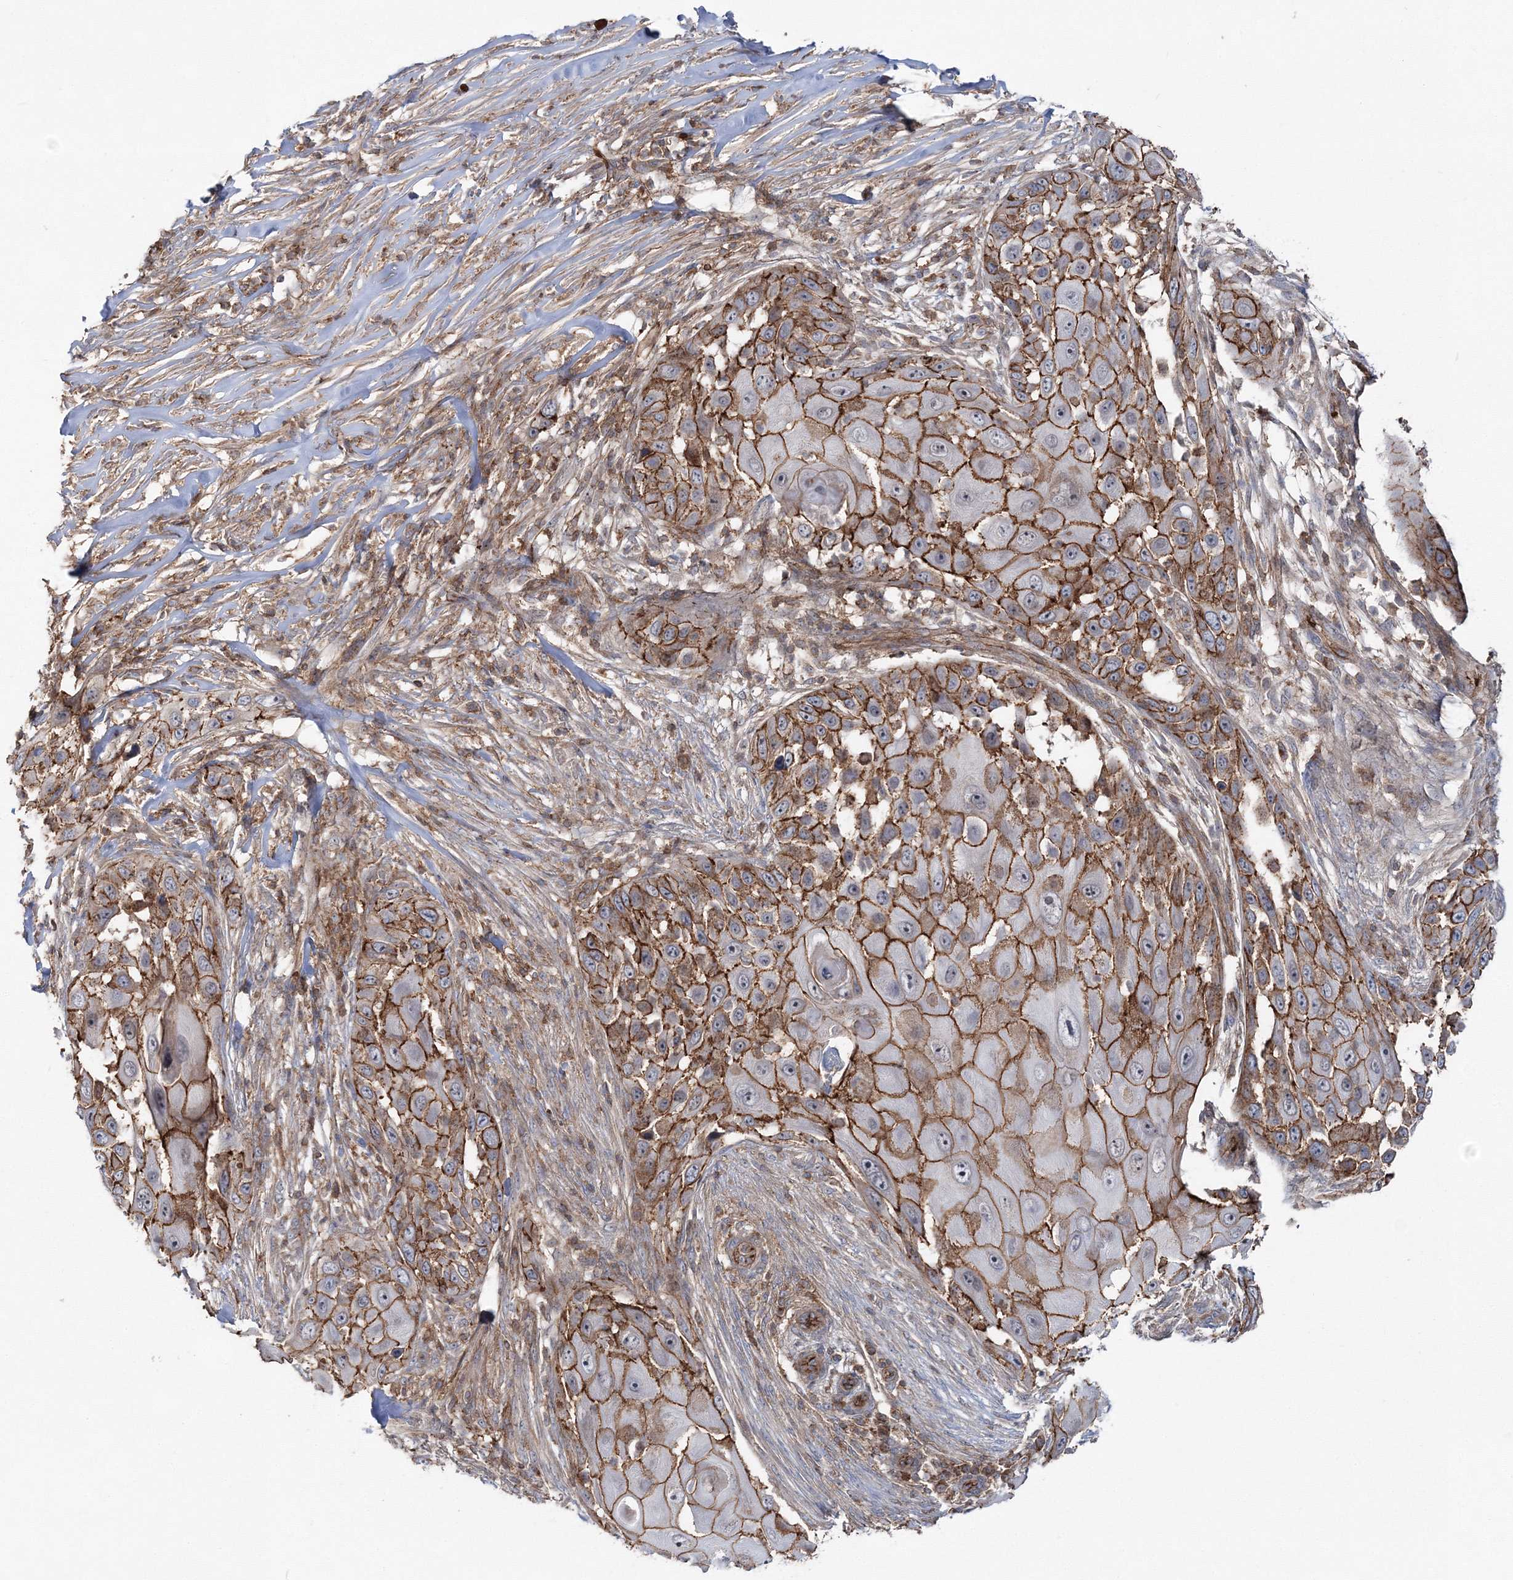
{"staining": {"intensity": "strong", "quantity": ">75%", "location": "cytoplasmic/membranous"}, "tissue": "skin cancer", "cell_type": "Tumor cells", "image_type": "cancer", "snomed": [{"axis": "morphology", "description": "Squamous cell carcinoma, NOS"}, {"axis": "topography", "description": "Skin"}], "caption": "Strong cytoplasmic/membranous positivity for a protein is identified in about >75% of tumor cells of skin cancer using IHC.", "gene": "PCBD2", "patient": {"sex": "female", "age": 44}}